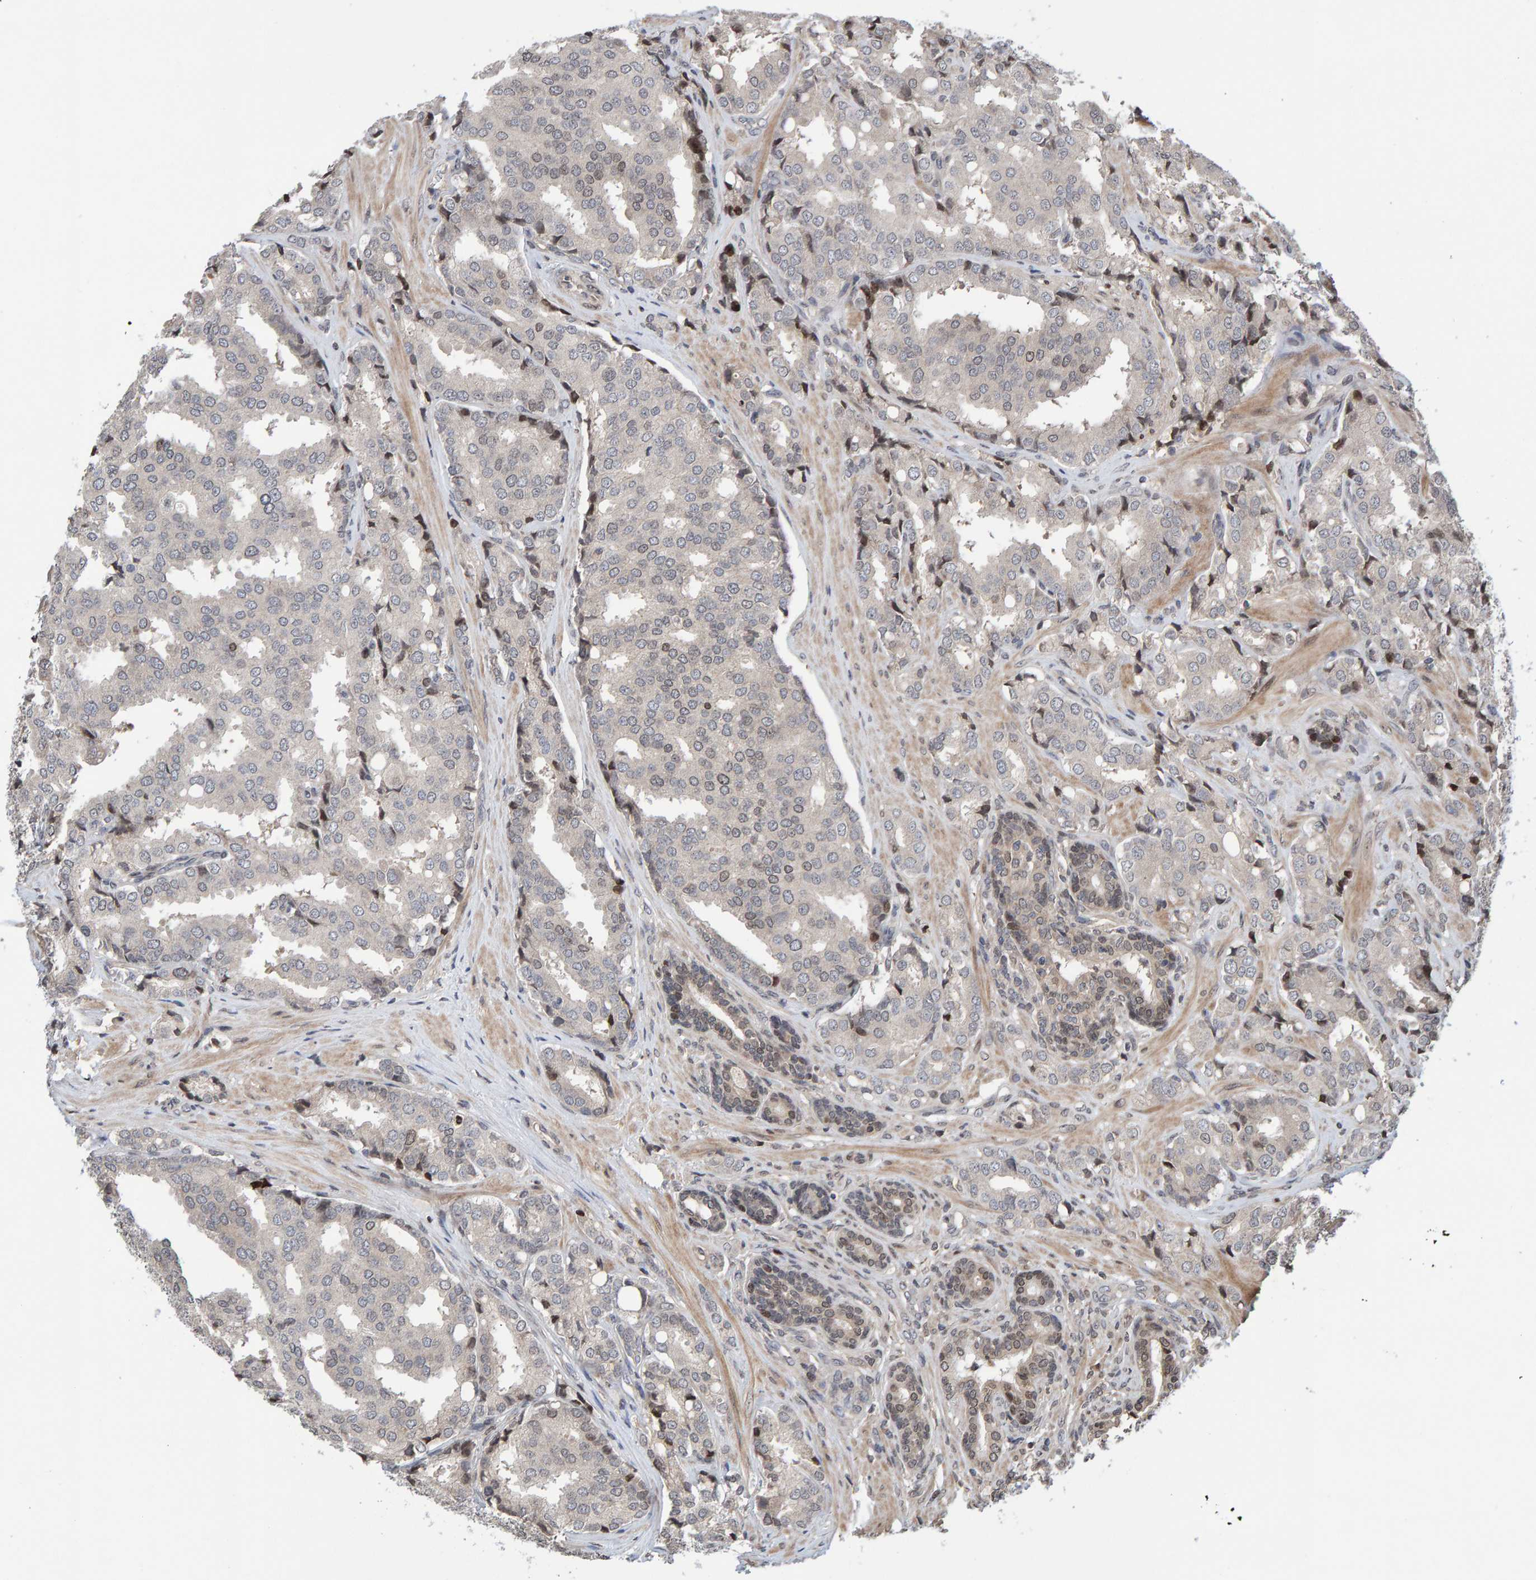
{"staining": {"intensity": "weak", "quantity": "25%-75%", "location": "nuclear"}, "tissue": "prostate cancer", "cell_type": "Tumor cells", "image_type": "cancer", "snomed": [{"axis": "morphology", "description": "Adenocarcinoma, High grade"}, {"axis": "topography", "description": "Prostate"}], "caption": "Protein staining by immunohistochemistry shows weak nuclear expression in about 25%-75% of tumor cells in prostate cancer.", "gene": "GAB2", "patient": {"sex": "male", "age": 50}}